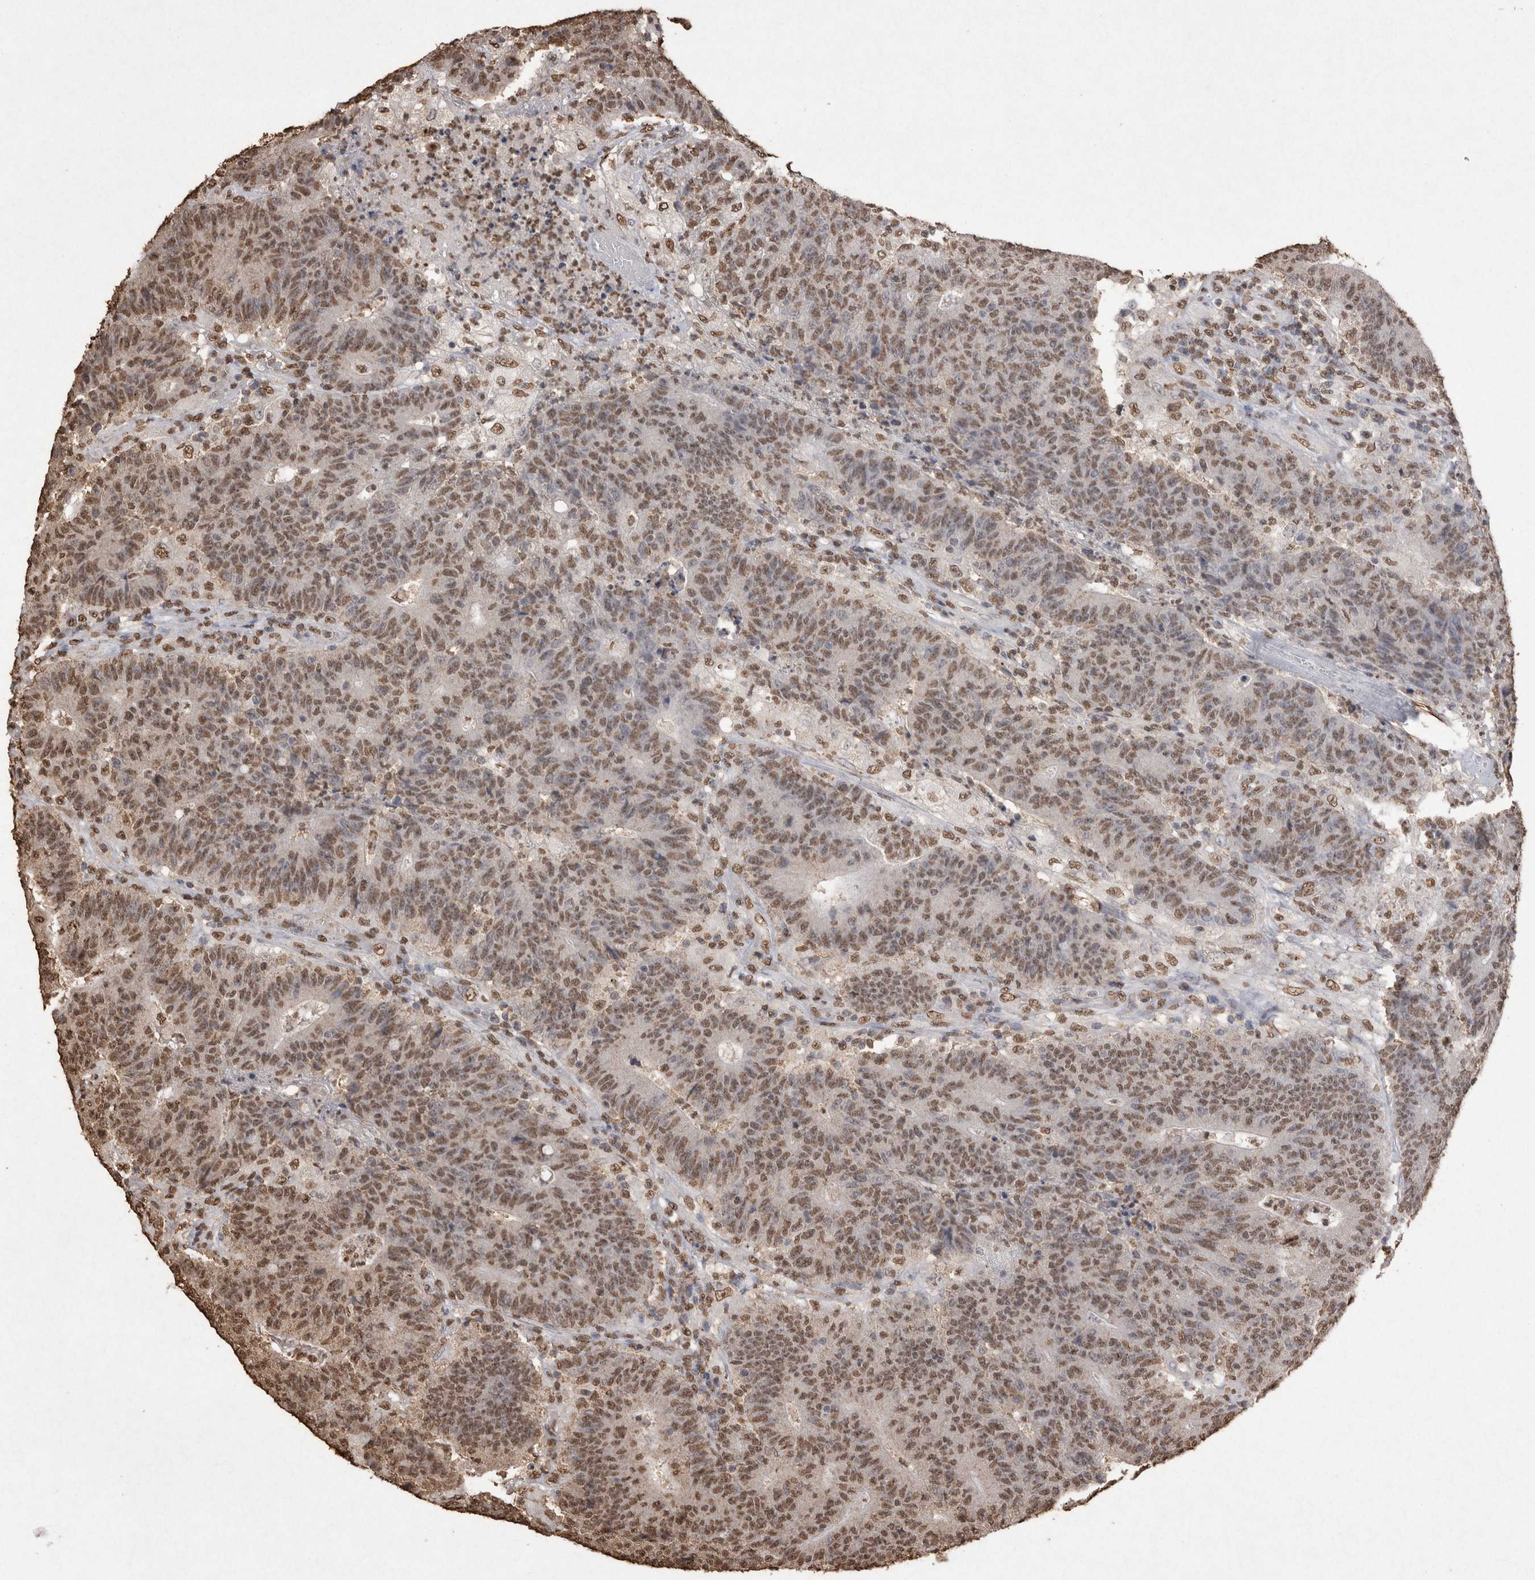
{"staining": {"intensity": "moderate", "quantity": ">75%", "location": "nuclear"}, "tissue": "colorectal cancer", "cell_type": "Tumor cells", "image_type": "cancer", "snomed": [{"axis": "morphology", "description": "Normal tissue, NOS"}, {"axis": "morphology", "description": "Adenocarcinoma, NOS"}, {"axis": "topography", "description": "Colon"}], "caption": "Human adenocarcinoma (colorectal) stained with a brown dye displays moderate nuclear positive expression in approximately >75% of tumor cells.", "gene": "POU5F1", "patient": {"sex": "female", "age": 75}}